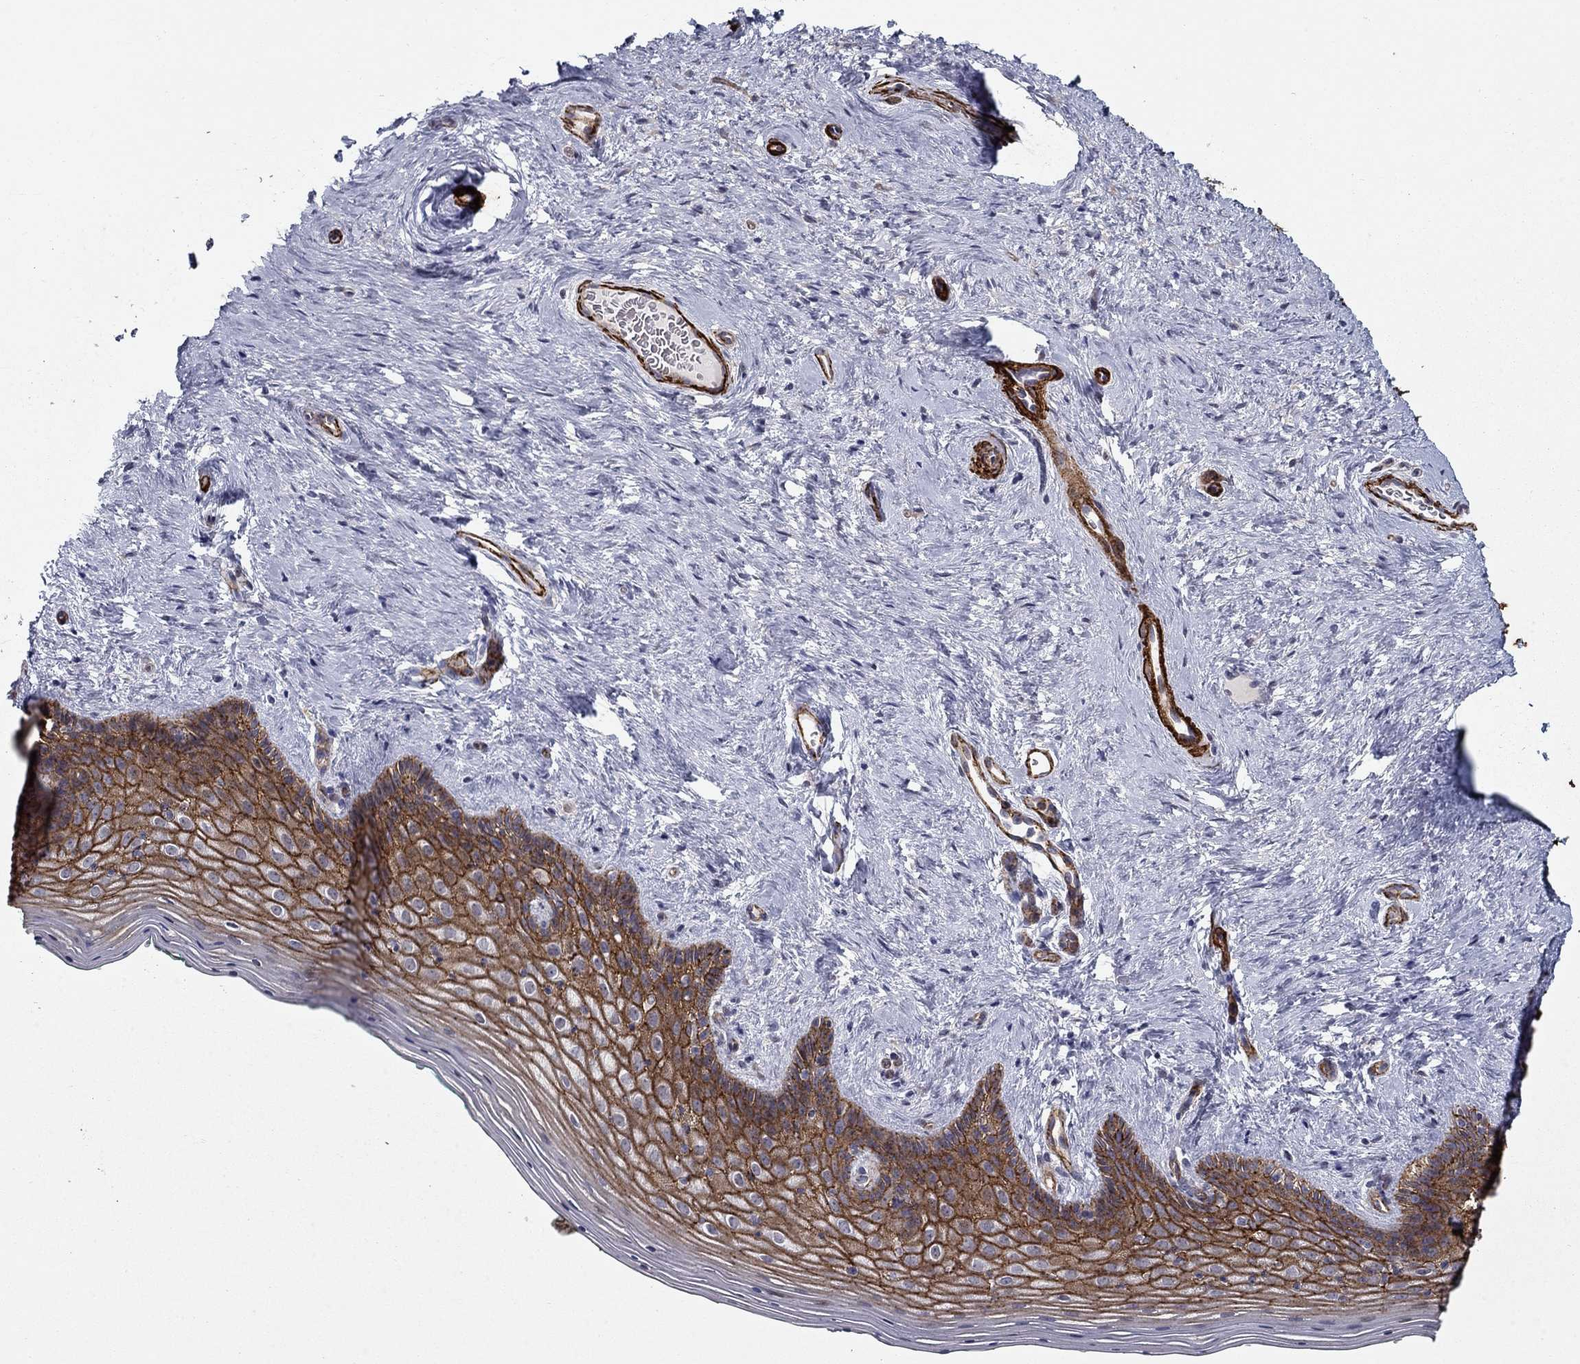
{"staining": {"intensity": "strong", "quantity": ">75%", "location": "cytoplasmic/membranous"}, "tissue": "vagina", "cell_type": "Squamous epithelial cells", "image_type": "normal", "snomed": [{"axis": "morphology", "description": "Normal tissue, NOS"}, {"axis": "topography", "description": "Vagina"}], "caption": "A high-resolution micrograph shows IHC staining of unremarkable vagina, which shows strong cytoplasmic/membranous staining in approximately >75% of squamous epithelial cells.", "gene": "KRBA1", "patient": {"sex": "female", "age": 45}}